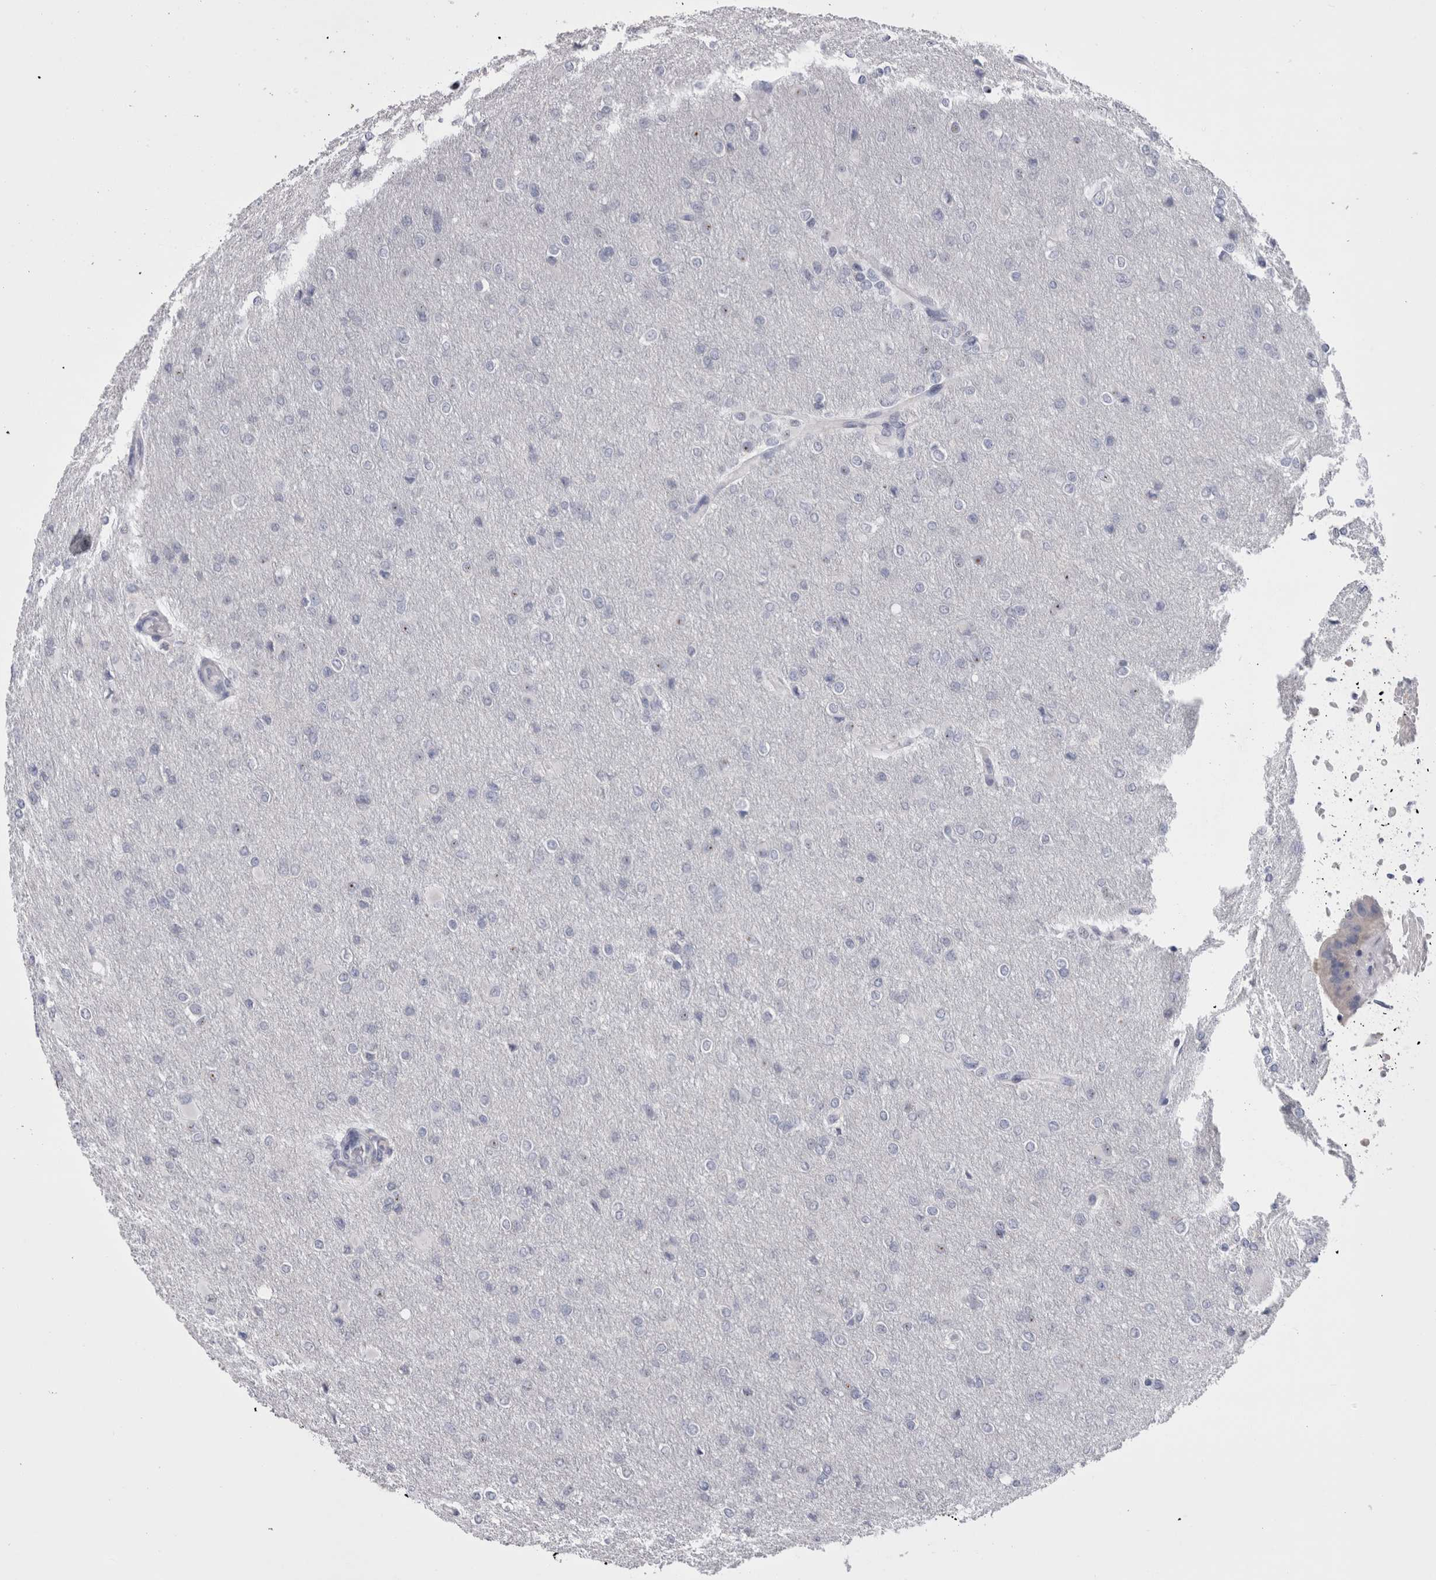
{"staining": {"intensity": "negative", "quantity": "none", "location": "none"}, "tissue": "glioma", "cell_type": "Tumor cells", "image_type": "cancer", "snomed": [{"axis": "morphology", "description": "Glioma, malignant, High grade"}, {"axis": "topography", "description": "Cerebral cortex"}], "caption": "Tumor cells show no significant protein staining in glioma. (DAB (3,3'-diaminobenzidine) IHC, high magnification).", "gene": "PWP2", "patient": {"sex": "female", "age": 36}}